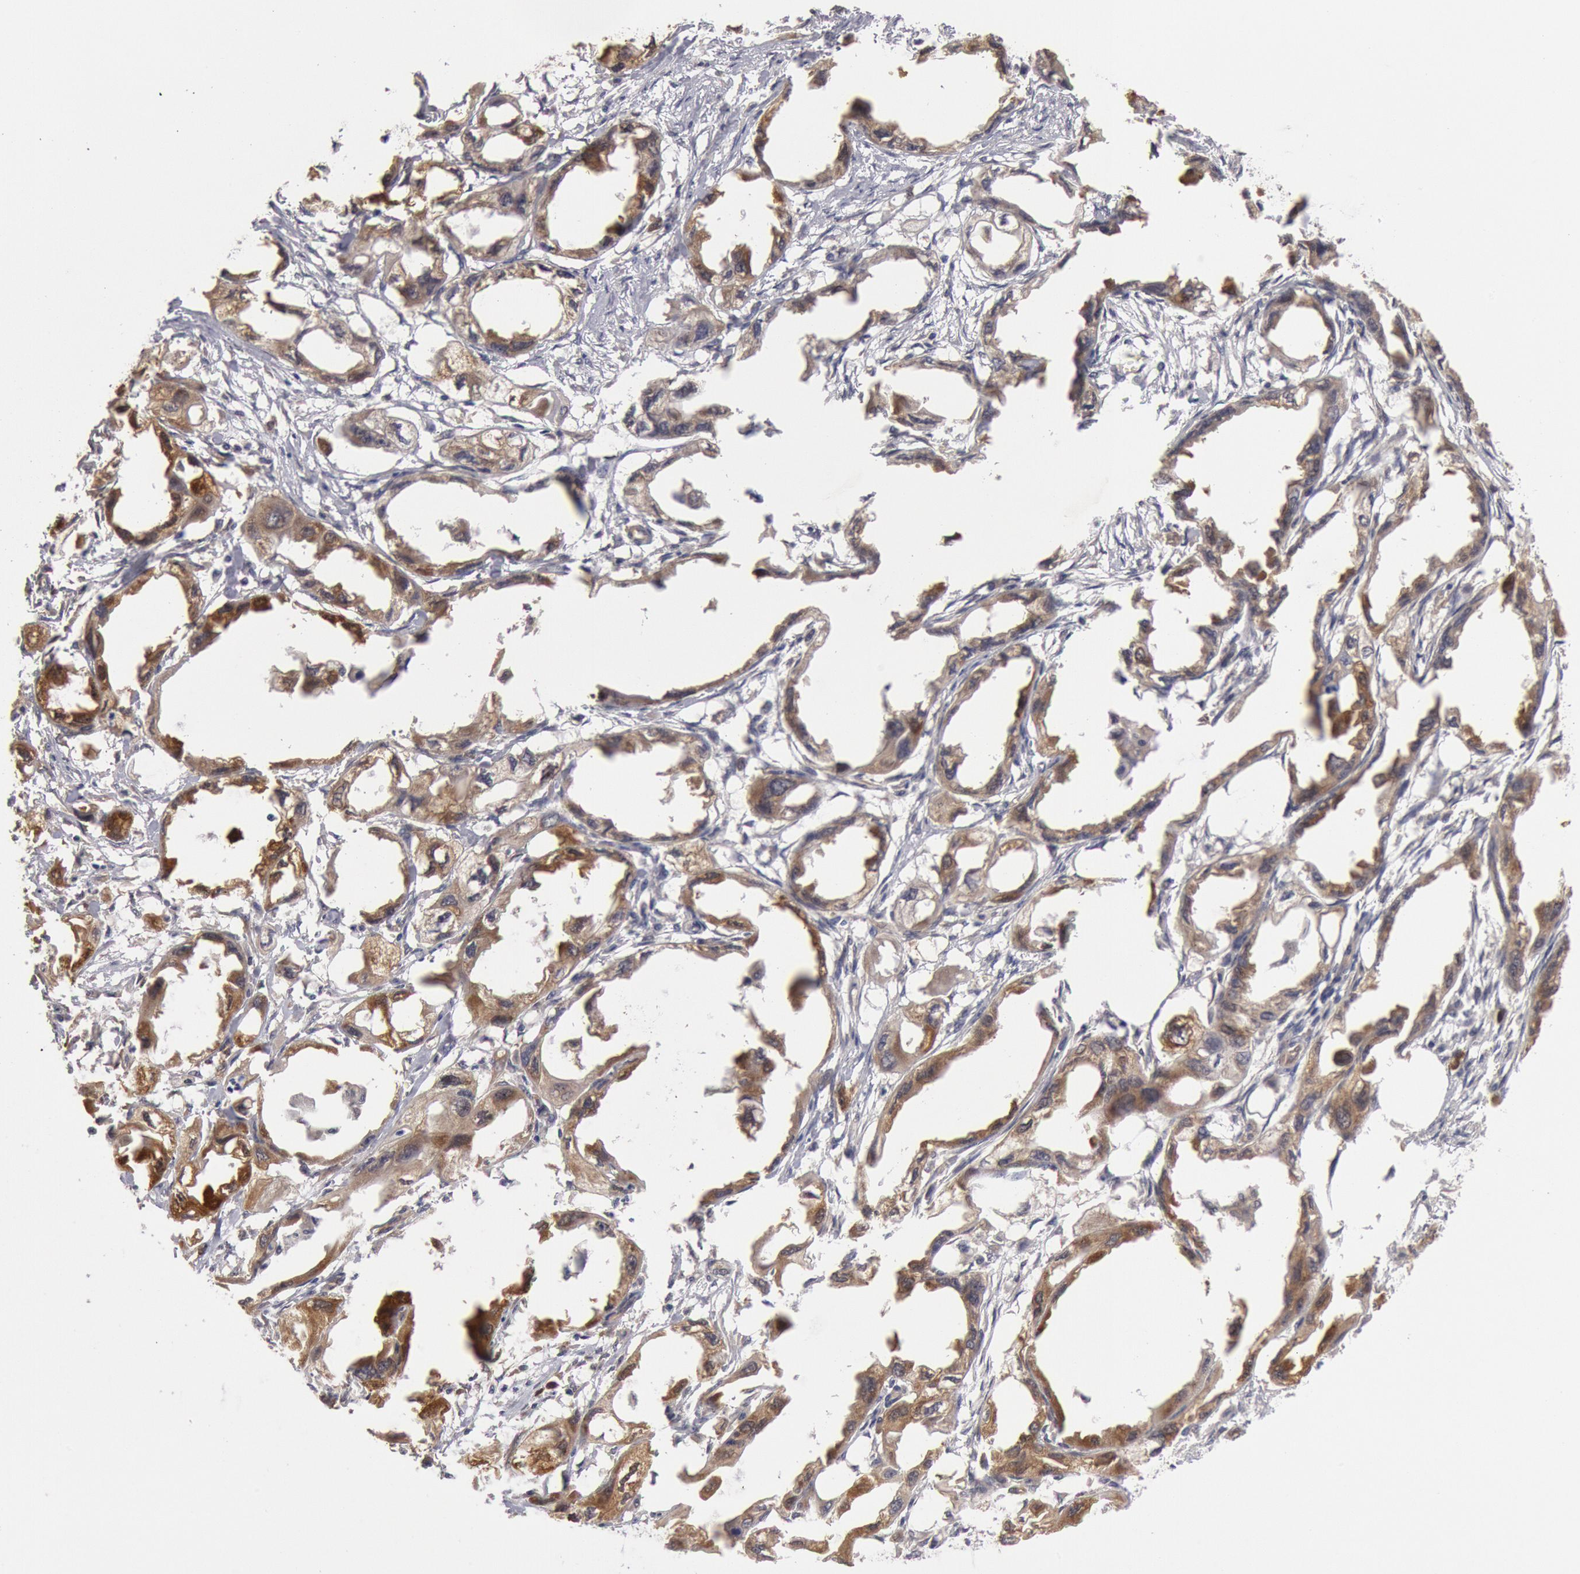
{"staining": {"intensity": "moderate", "quantity": "25%-75%", "location": "cytoplasmic/membranous"}, "tissue": "endometrial cancer", "cell_type": "Tumor cells", "image_type": "cancer", "snomed": [{"axis": "morphology", "description": "Adenocarcinoma, NOS"}, {"axis": "topography", "description": "Endometrium"}], "caption": "Immunohistochemical staining of endometrial cancer exhibits moderate cytoplasmic/membranous protein expression in about 25%-75% of tumor cells.", "gene": "DNAJA1", "patient": {"sex": "female", "age": 67}}